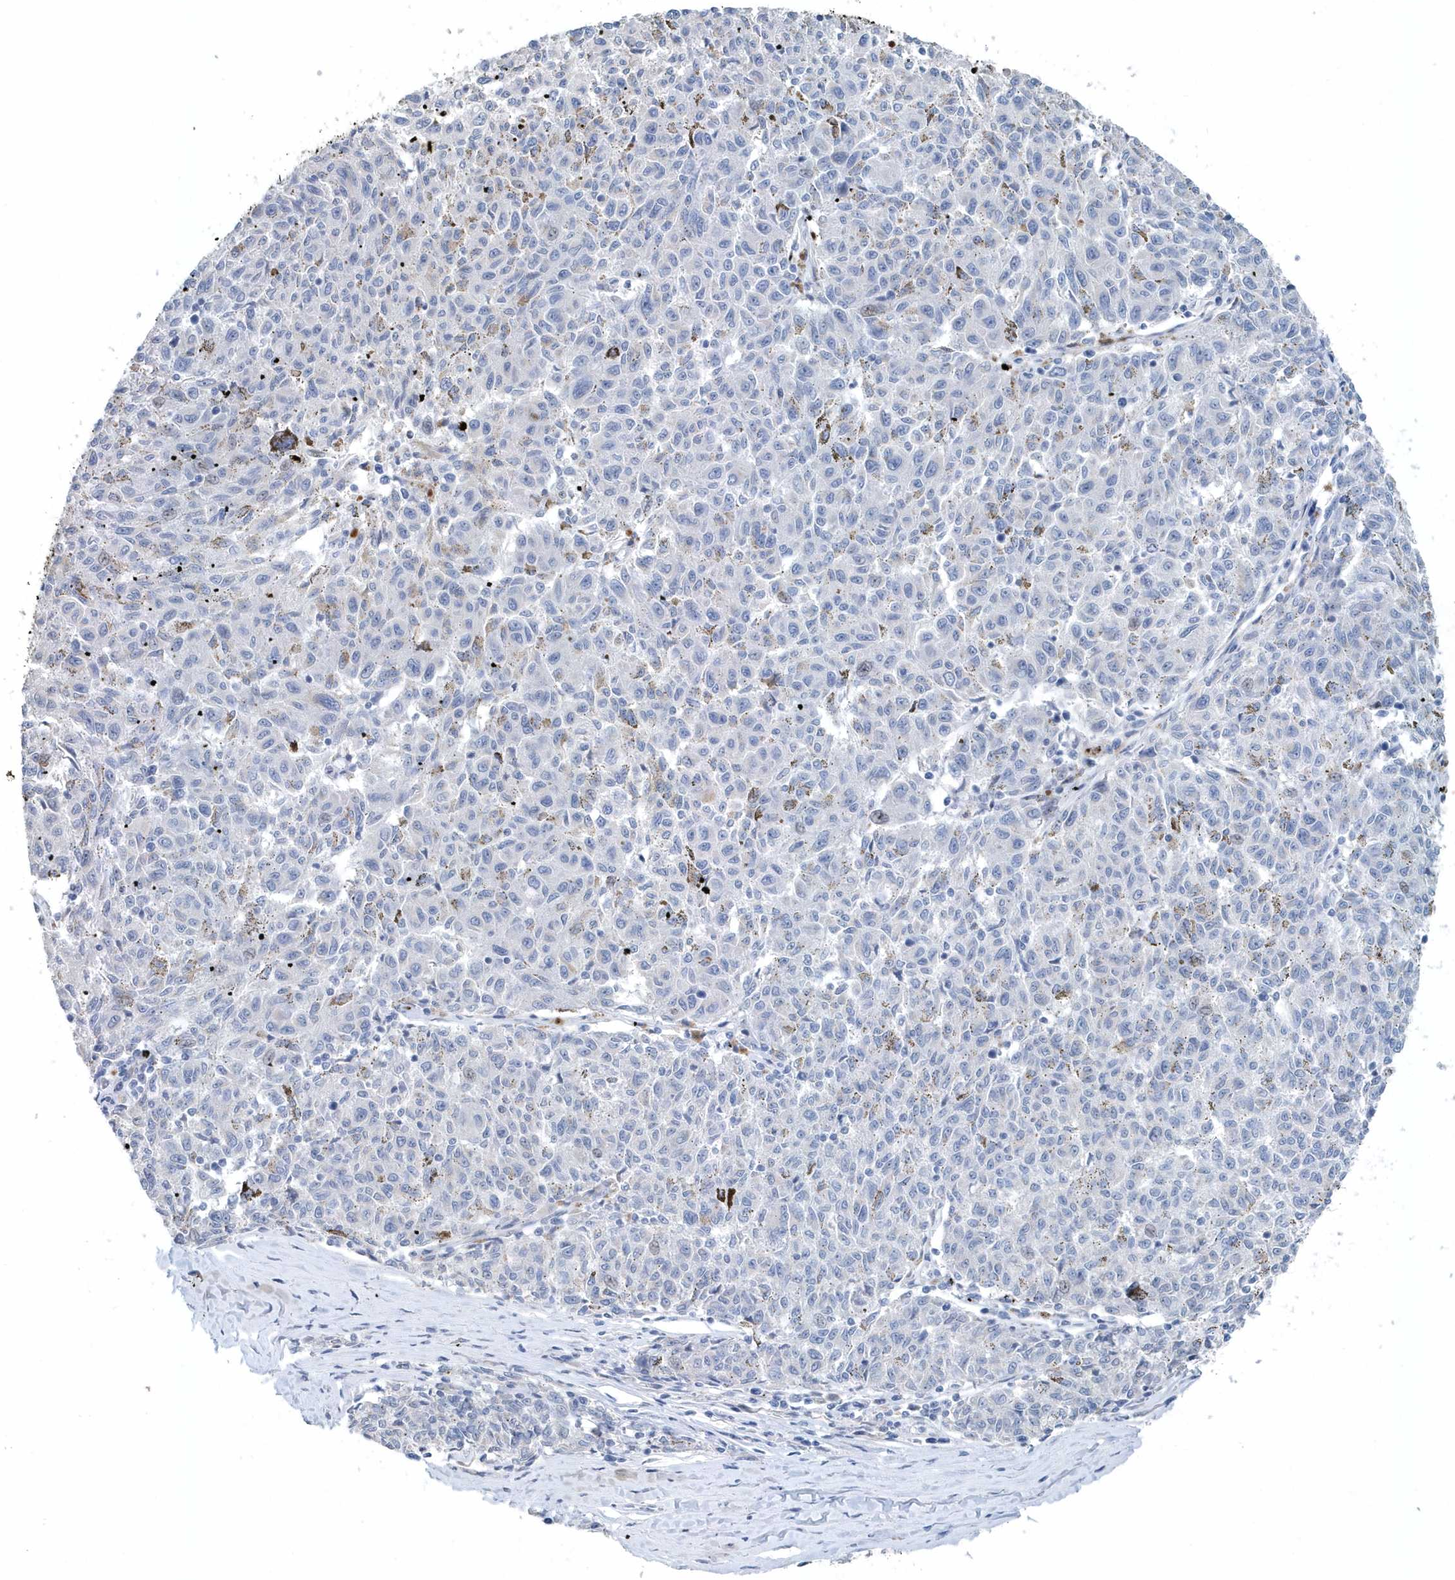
{"staining": {"intensity": "negative", "quantity": "none", "location": "none"}, "tissue": "melanoma", "cell_type": "Tumor cells", "image_type": "cancer", "snomed": [{"axis": "morphology", "description": "Malignant melanoma, NOS"}, {"axis": "topography", "description": "Skin"}], "caption": "Tumor cells show no significant positivity in melanoma.", "gene": "PFN2", "patient": {"sex": "female", "age": 72}}